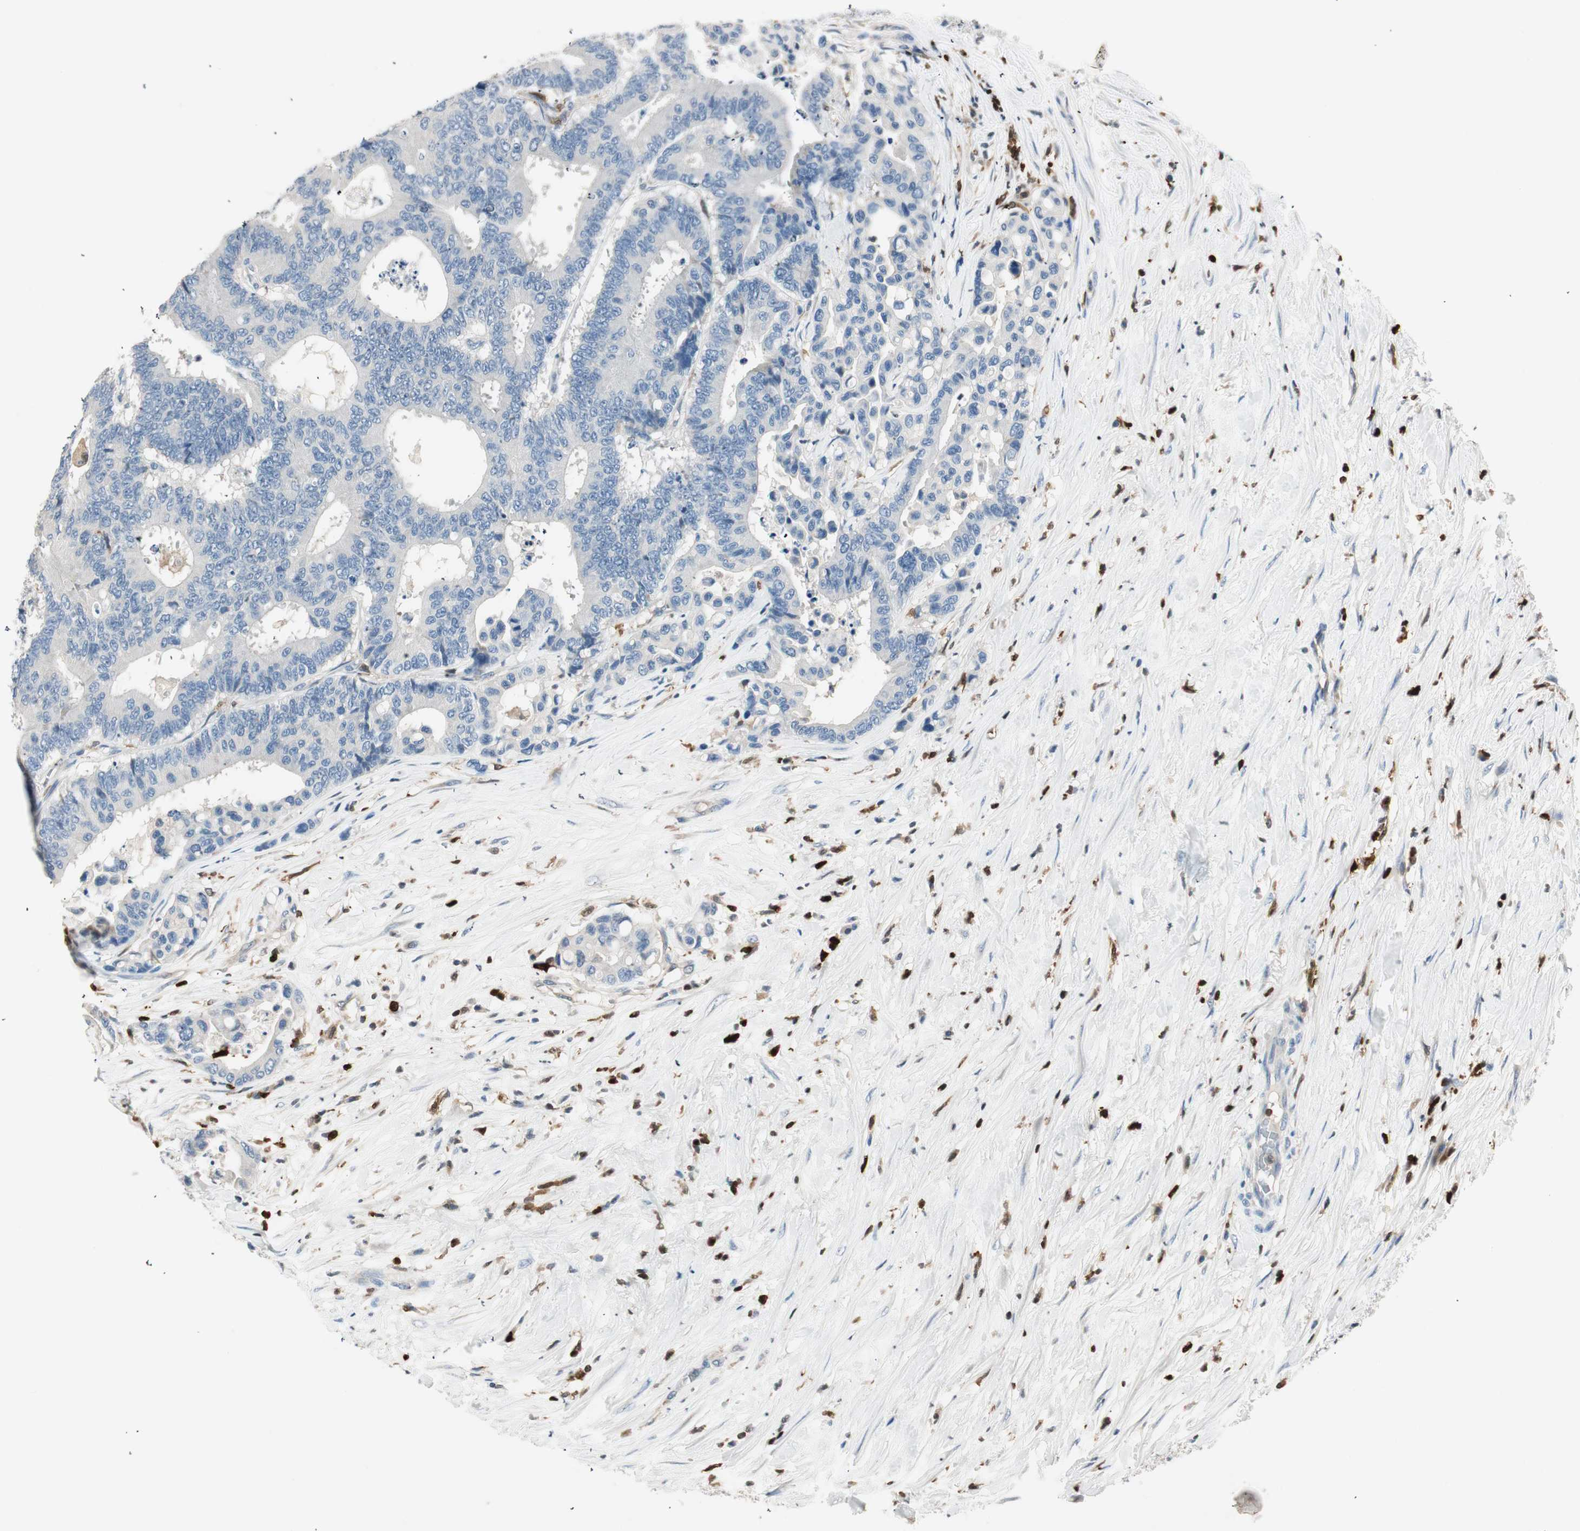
{"staining": {"intensity": "negative", "quantity": "none", "location": "none"}, "tissue": "colorectal cancer", "cell_type": "Tumor cells", "image_type": "cancer", "snomed": [{"axis": "morphology", "description": "Normal tissue, NOS"}, {"axis": "morphology", "description": "Adenocarcinoma, NOS"}, {"axis": "topography", "description": "Colon"}], "caption": "DAB immunohistochemical staining of human colorectal adenocarcinoma exhibits no significant expression in tumor cells.", "gene": "COTL1", "patient": {"sex": "male", "age": 82}}